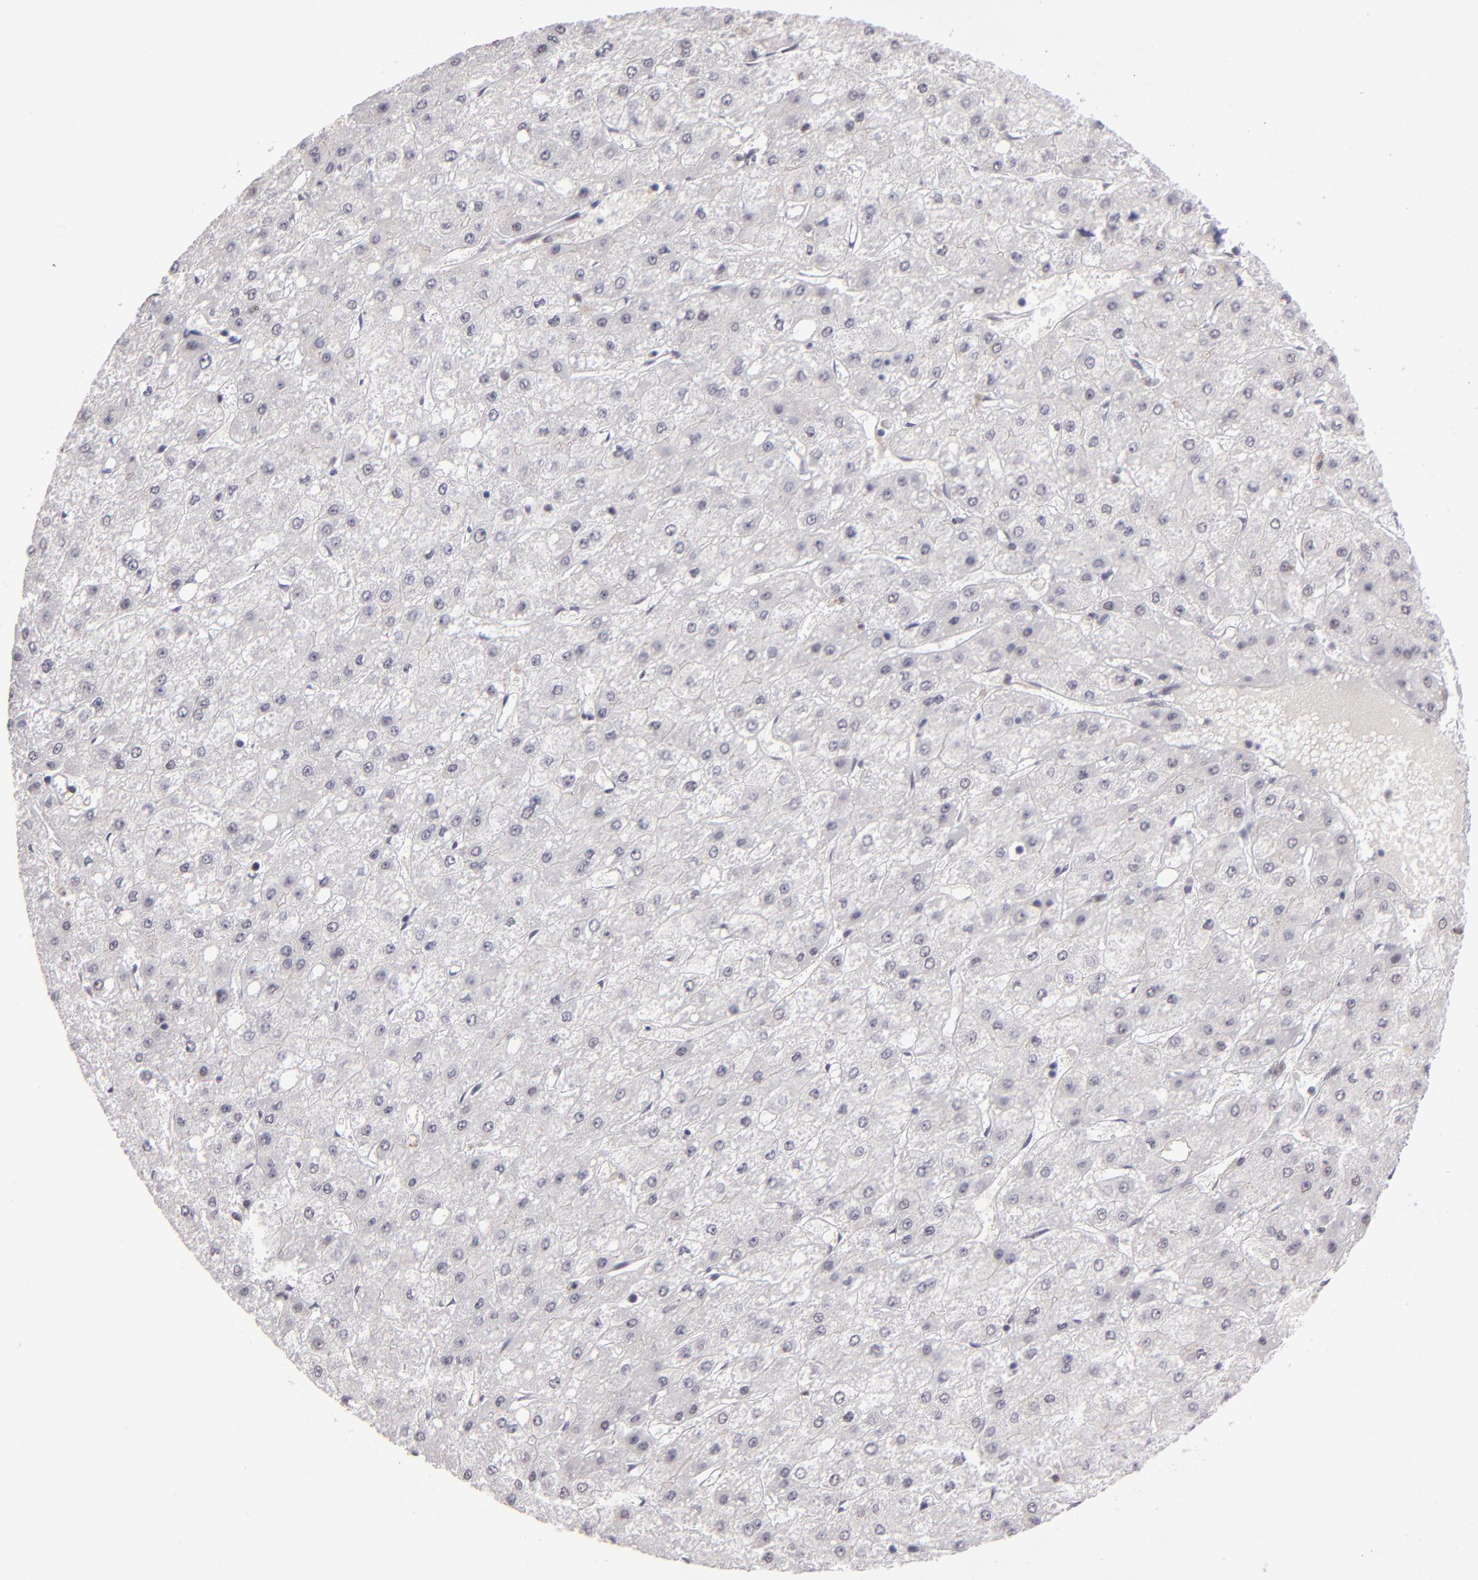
{"staining": {"intensity": "weak", "quantity": "<25%", "location": "cytoplasmic/membranous,nuclear"}, "tissue": "liver cancer", "cell_type": "Tumor cells", "image_type": "cancer", "snomed": [{"axis": "morphology", "description": "Carcinoma, Hepatocellular, NOS"}, {"axis": "topography", "description": "Liver"}], "caption": "This photomicrograph is of liver cancer stained with immunohistochemistry to label a protein in brown with the nuclei are counter-stained blue. There is no positivity in tumor cells. (Stains: DAB IHC with hematoxylin counter stain, Microscopy: brightfield microscopy at high magnification).", "gene": "OTUB2", "patient": {"sex": "female", "age": 52}}